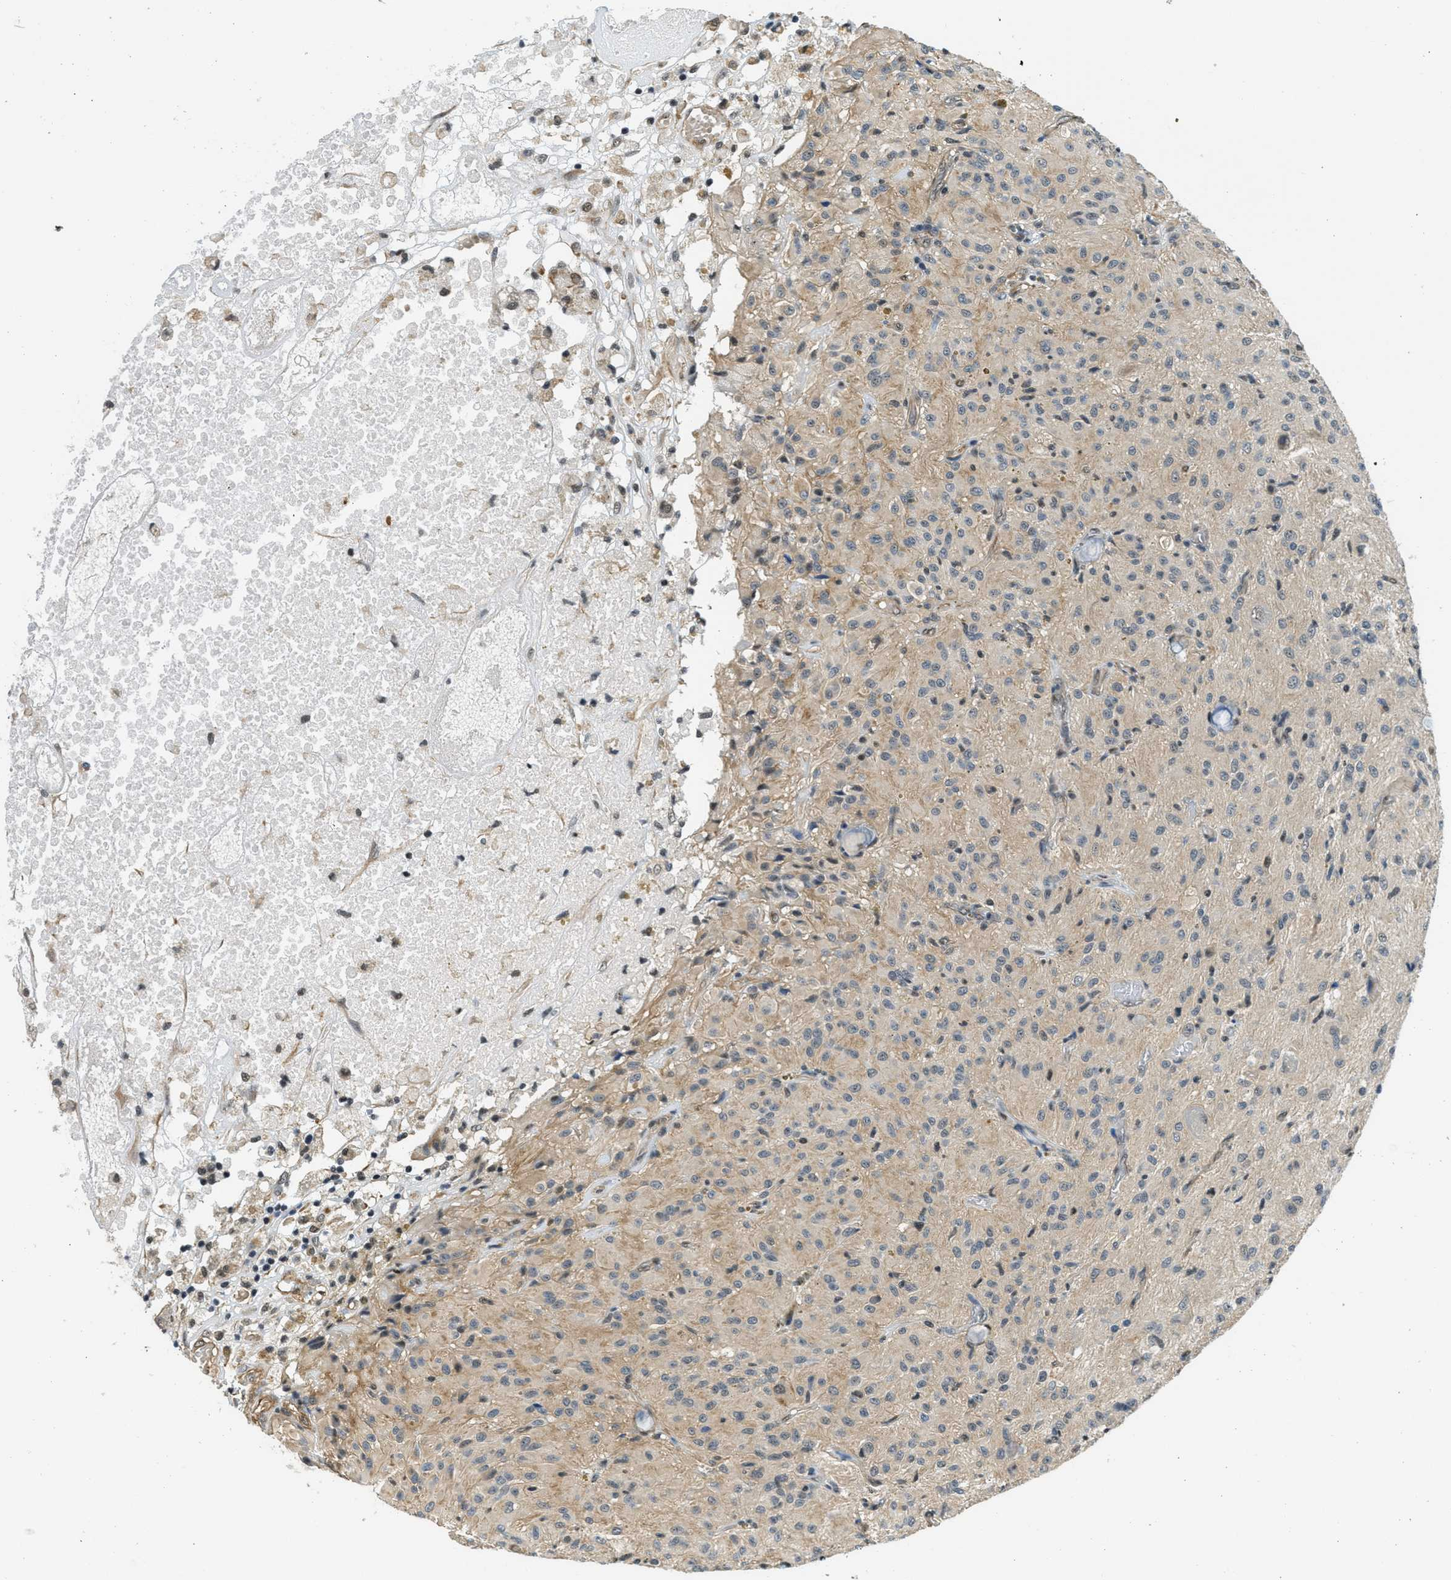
{"staining": {"intensity": "negative", "quantity": "none", "location": "none"}, "tissue": "glioma", "cell_type": "Tumor cells", "image_type": "cancer", "snomed": [{"axis": "morphology", "description": "Glioma, malignant, High grade"}, {"axis": "topography", "description": "Brain"}], "caption": "Glioma was stained to show a protein in brown. There is no significant positivity in tumor cells.", "gene": "CFAP36", "patient": {"sex": "female", "age": 59}}